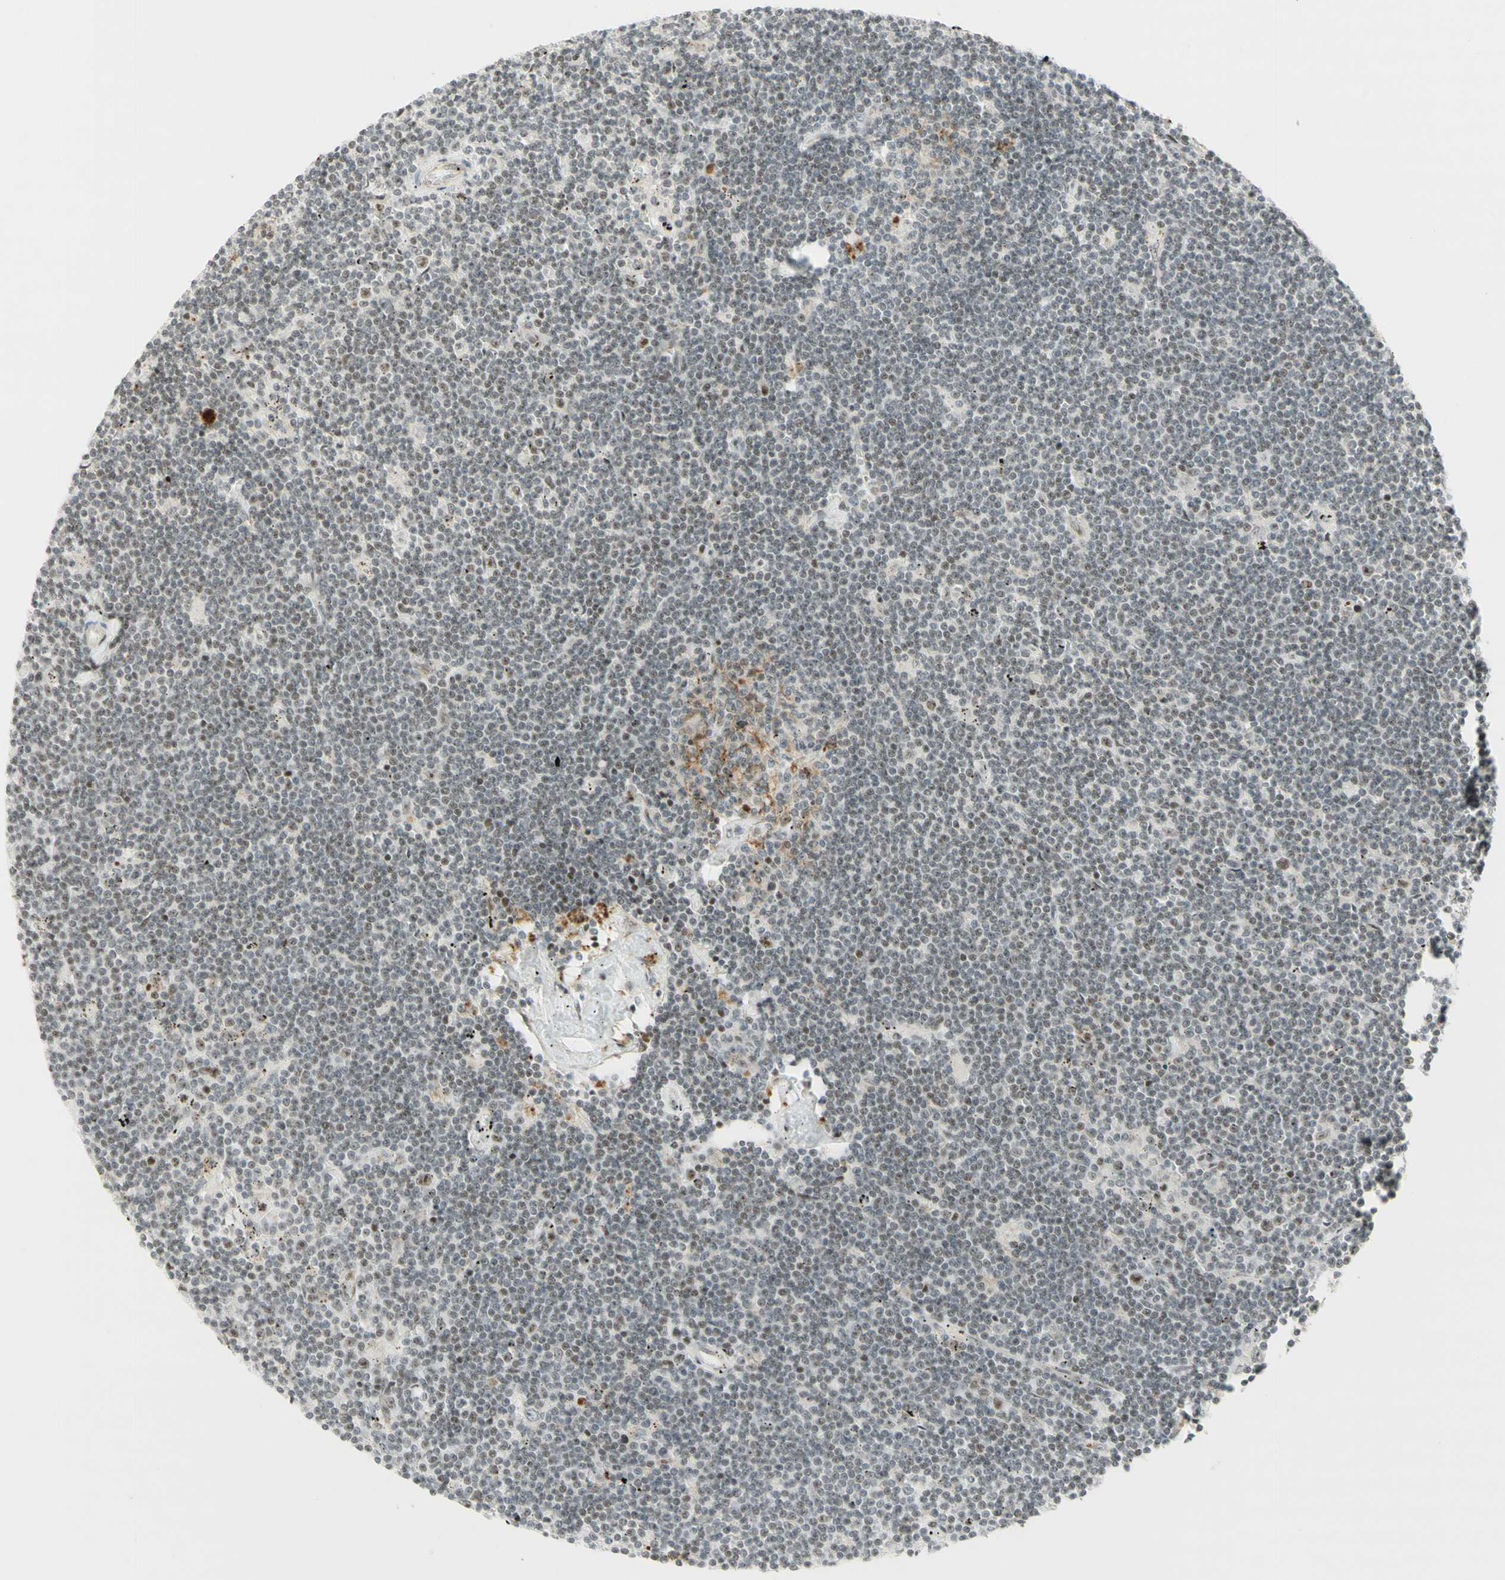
{"staining": {"intensity": "moderate", "quantity": ">75%", "location": "cytoplasmic/membranous,nuclear"}, "tissue": "lymphoma", "cell_type": "Tumor cells", "image_type": "cancer", "snomed": [{"axis": "morphology", "description": "Malignant lymphoma, non-Hodgkin's type, Low grade"}, {"axis": "topography", "description": "Spleen"}], "caption": "Immunohistochemistry (IHC) histopathology image of human lymphoma stained for a protein (brown), which demonstrates medium levels of moderate cytoplasmic/membranous and nuclear staining in approximately >75% of tumor cells.", "gene": "IRF1", "patient": {"sex": "male", "age": 76}}